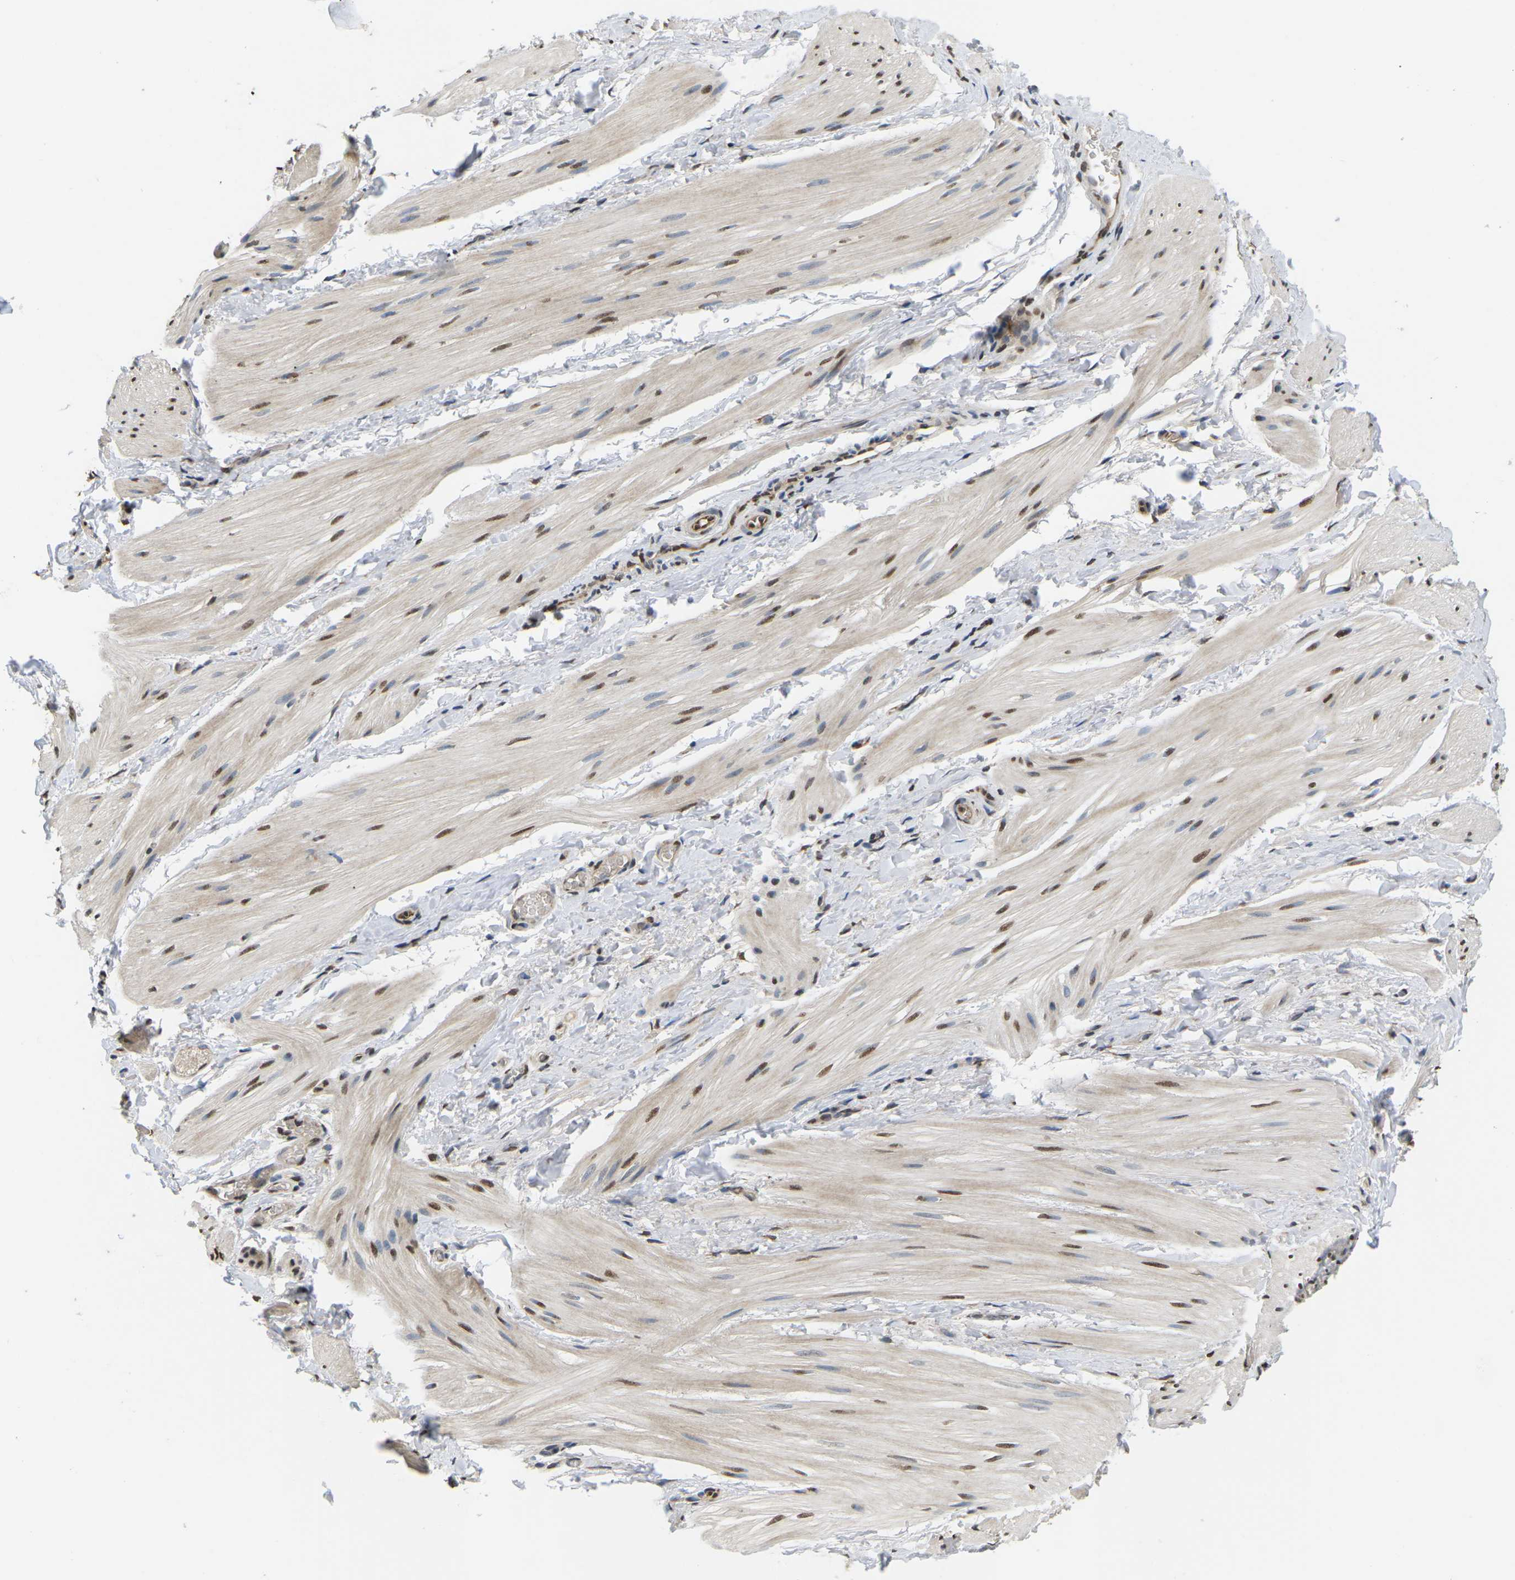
{"staining": {"intensity": "moderate", "quantity": "<25%", "location": "cytoplasmic/membranous,nuclear"}, "tissue": "smooth muscle", "cell_type": "Smooth muscle cells", "image_type": "normal", "snomed": [{"axis": "morphology", "description": "Normal tissue, NOS"}, {"axis": "topography", "description": "Smooth muscle"}], "caption": "Protein expression analysis of unremarkable smooth muscle shows moderate cytoplasmic/membranous,nuclear expression in approximately <25% of smooth muscle cells. The protein is stained brown, and the nuclei are stained in blue (DAB IHC with brightfield microscopy, high magnification).", "gene": "ERBB4", "patient": {"sex": "male", "age": 16}}